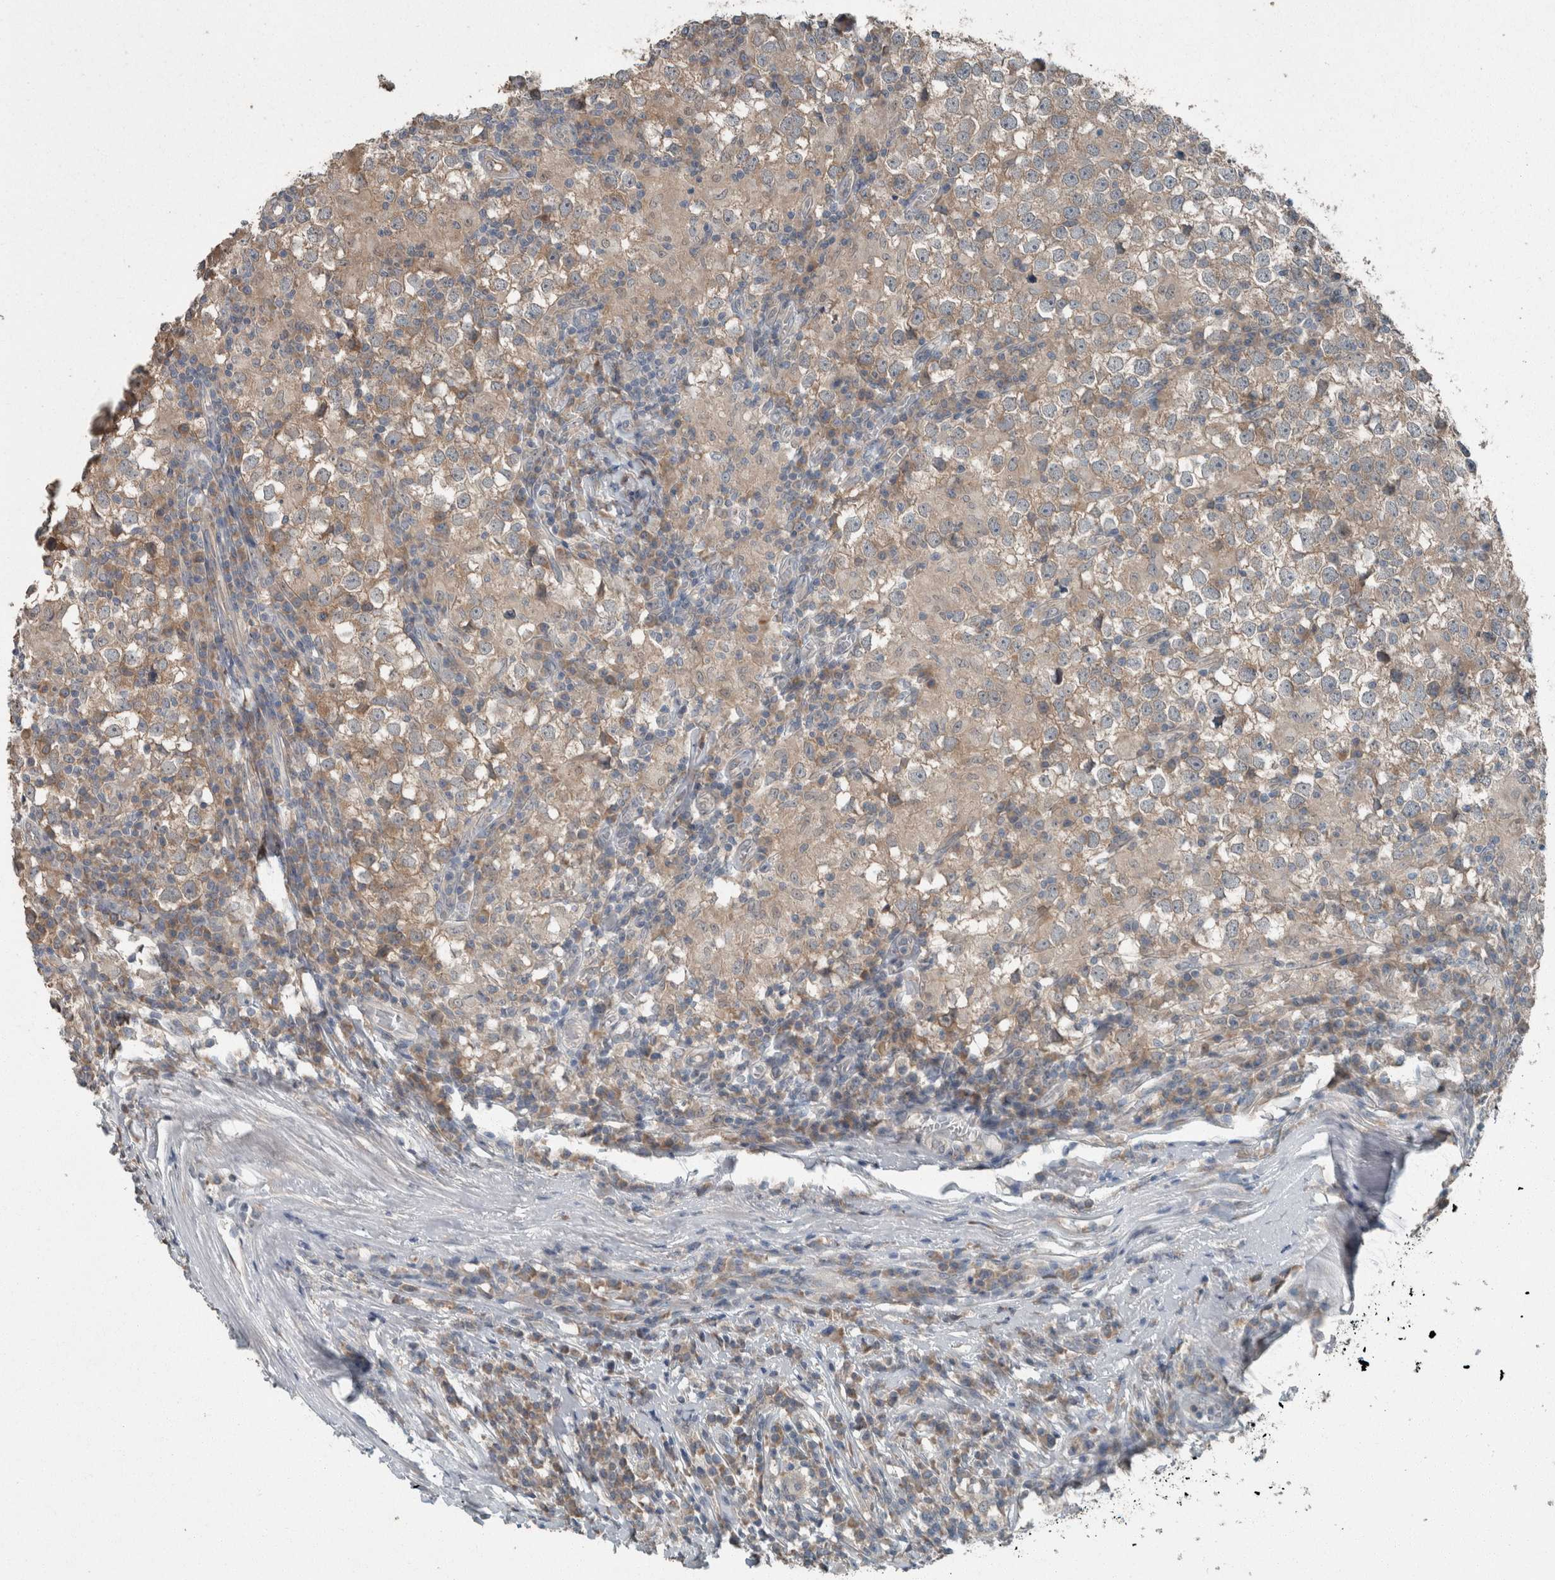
{"staining": {"intensity": "weak", "quantity": "25%-75%", "location": "cytoplasmic/membranous"}, "tissue": "testis cancer", "cell_type": "Tumor cells", "image_type": "cancer", "snomed": [{"axis": "morphology", "description": "Seminoma, NOS"}, {"axis": "topography", "description": "Testis"}], "caption": "The histopathology image displays immunohistochemical staining of seminoma (testis). There is weak cytoplasmic/membranous positivity is present in approximately 25%-75% of tumor cells. (IHC, brightfield microscopy, high magnification).", "gene": "KNTC1", "patient": {"sex": "male", "age": 65}}